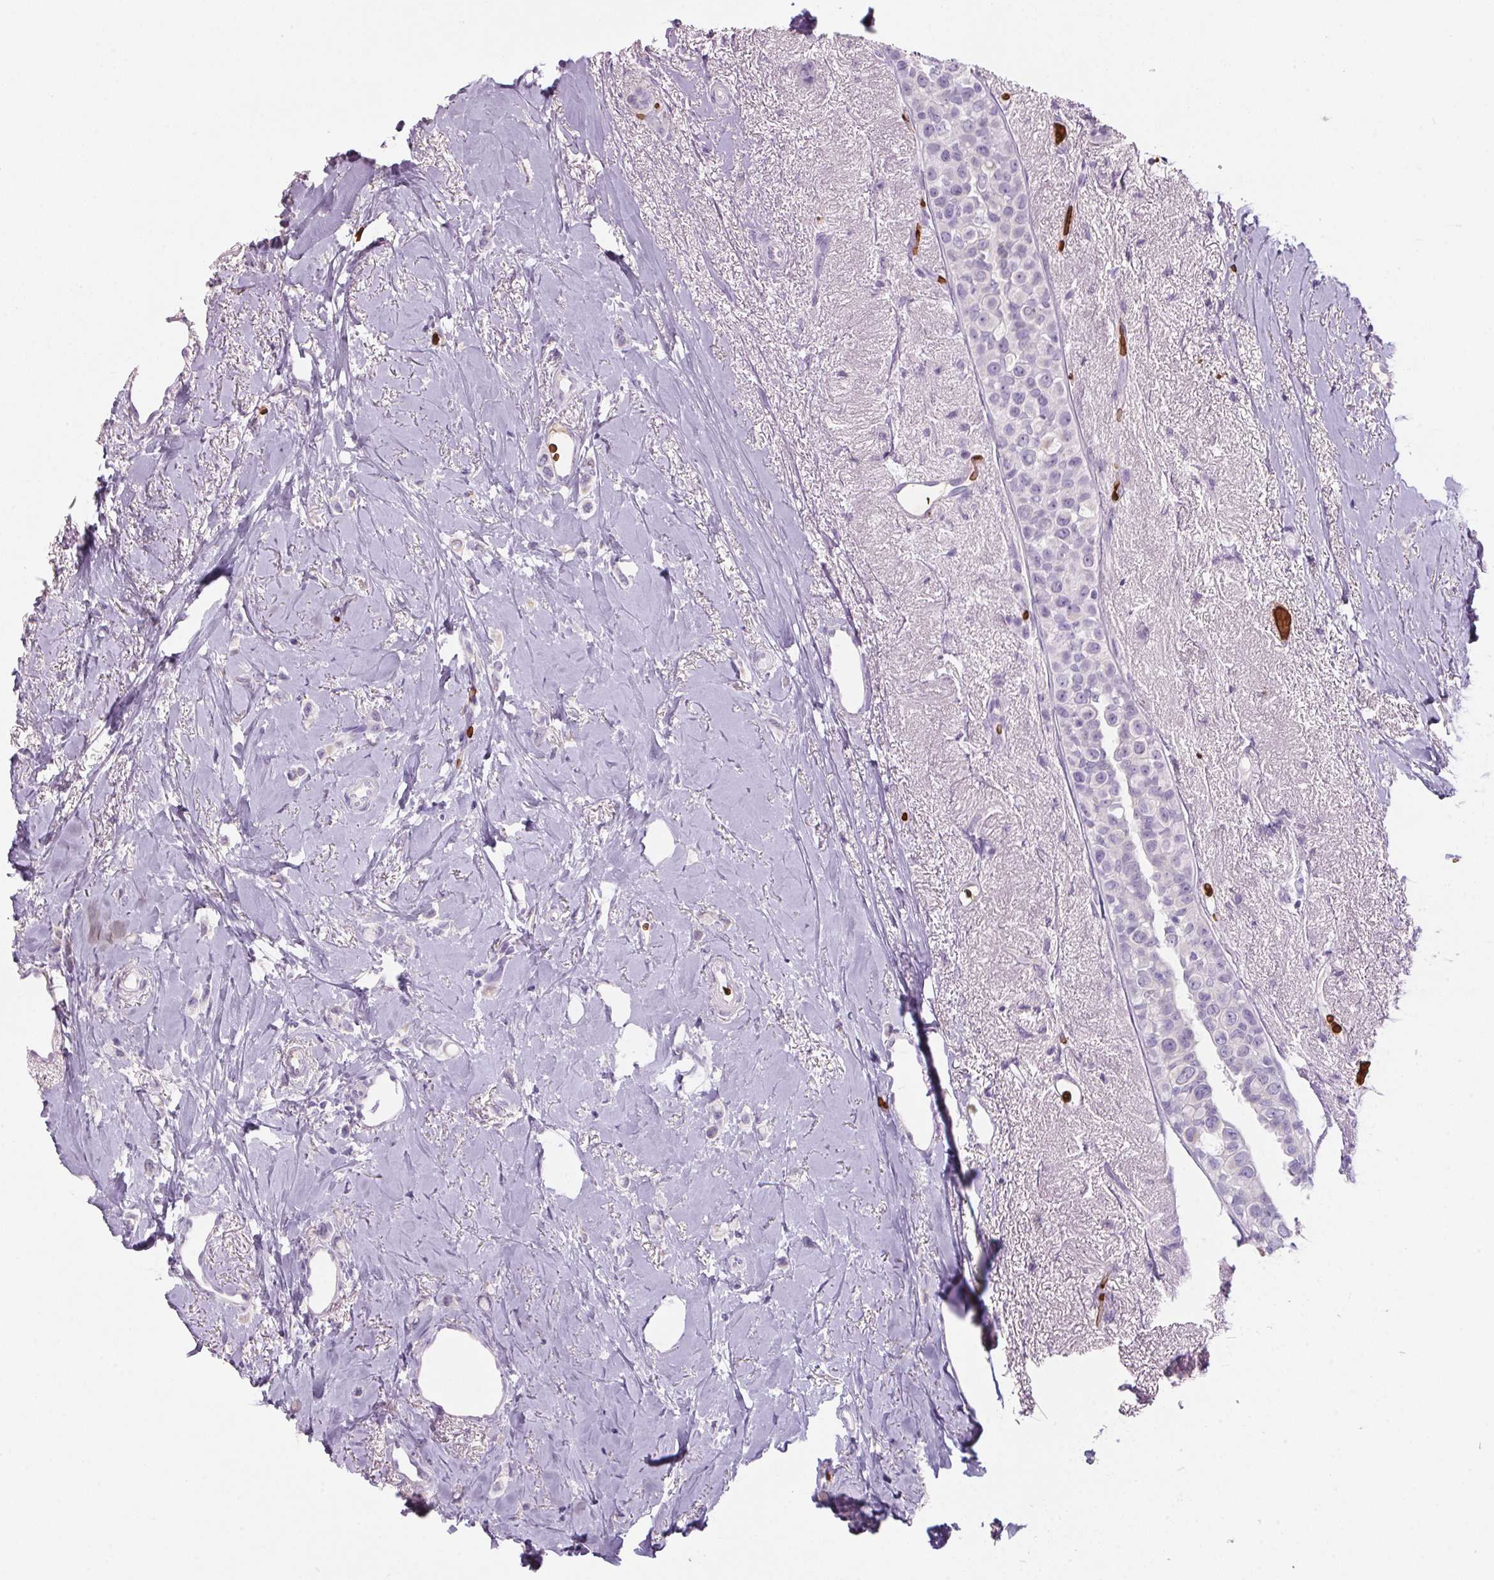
{"staining": {"intensity": "negative", "quantity": "none", "location": "none"}, "tissue": "breast cancer", "cell_type": "Tumor cells", "image_type": "cancer", "snomed": [{"axis": "morphology", "description": "Lobular carcinoma"}, {"axis": "topography", "description": "Breast"}], "caption": "High magnification brightfield microscopy of breast cancer stained with DAB (3,3'-diaminobenzidine) (brown) and counterstained with hematoxylin (blue): tumor cells show no significant expression.", "gene": "HBQ1", "patient": {"sex": "female", "age": 66}}